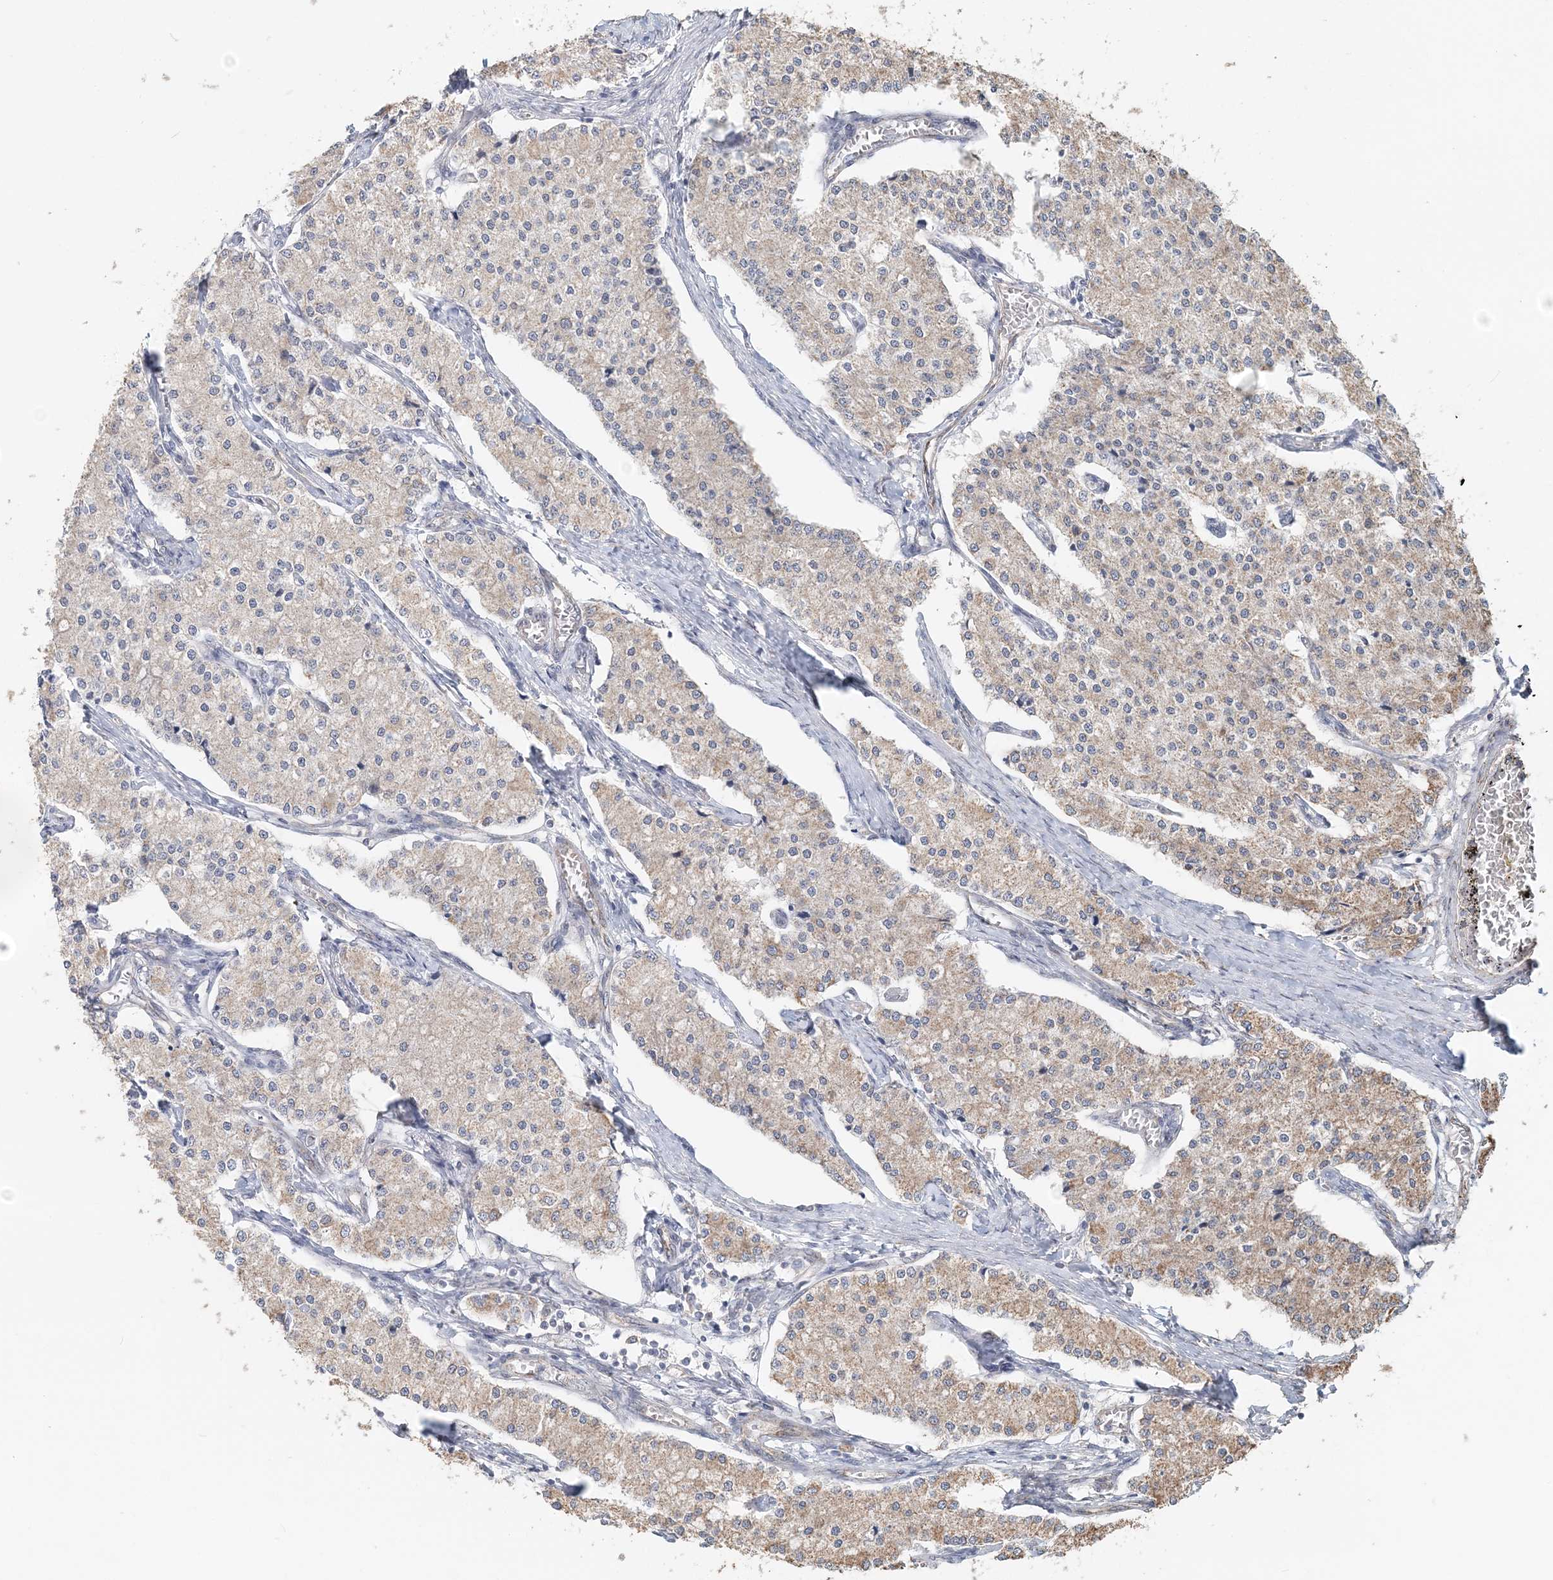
{"staining": {"intensity": "weak", "quantity": "<25%", "location": "cytoplasmic/membranous"}, "tissue": "carcinoid", "cell_type": "Tumor cells", "image_type": "cancer", "snomed": [{"axis": "morphology", "description": "Carcinoid, malignant, NOS"}, {"axis": "topography", "description": "Colon"}], "caption": "A photomicrograph of human carcinoid (malignant) is negative for staining in tumor cells. (Stains: DAB (3,3'-diaminobenzidine) immunohistochemistry (IHC) with hematoxylin counter stain, Microscopy: brightfield microscopy at high magnification).", "gene": "FBXO38", "patient": {"sex": "female", "age": 52}}